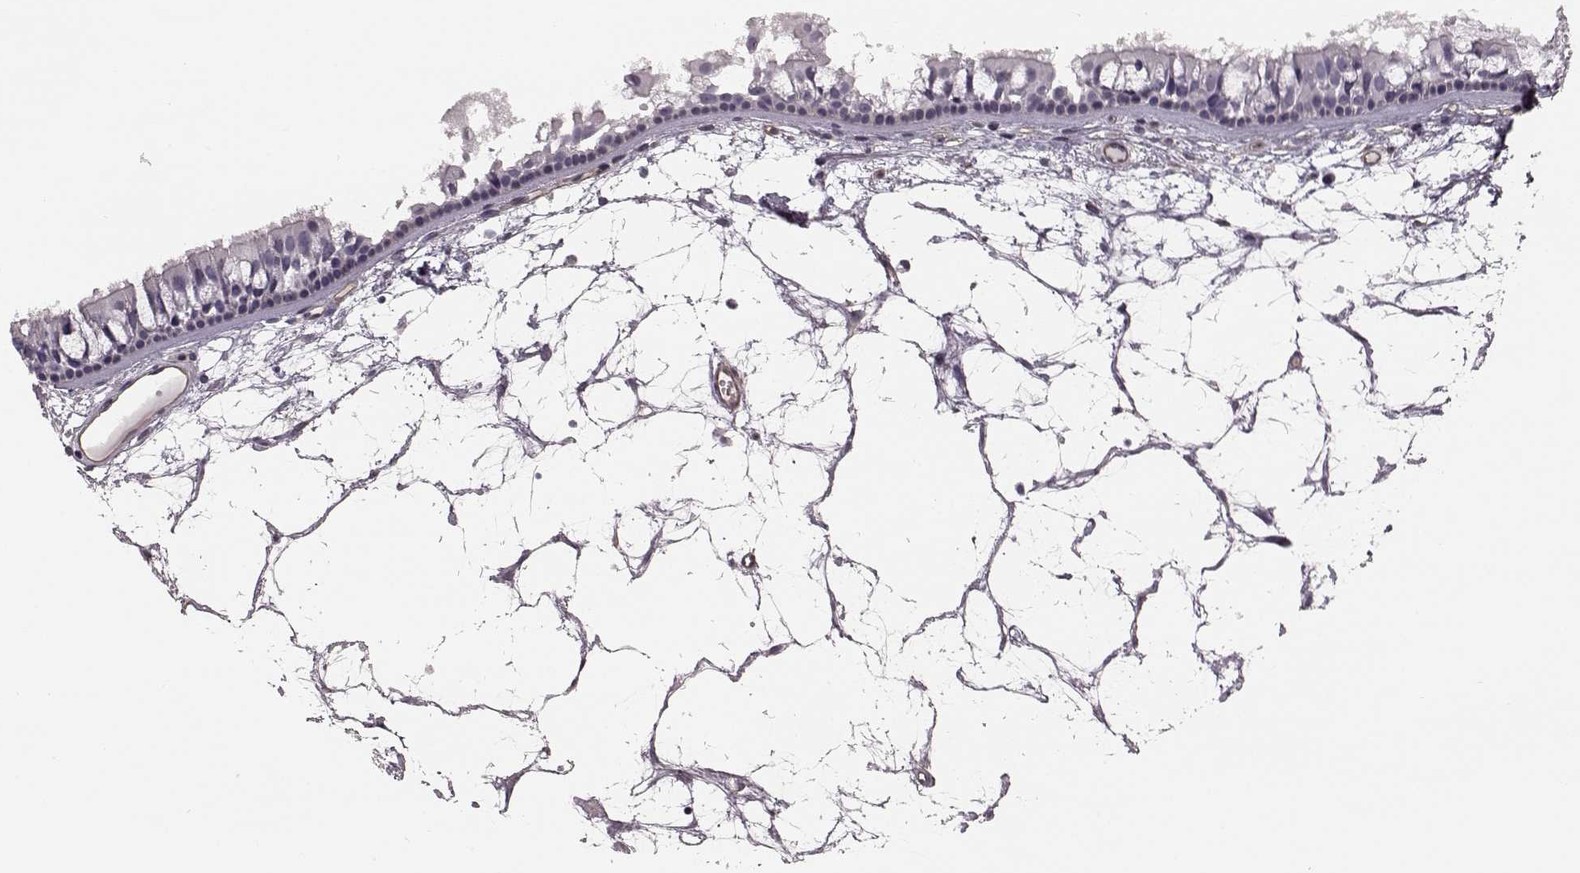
{"staining": {"intensity": "negative", "quantity": "none", "location": "none"}, "tissue": "nasopharynx", "cell_type": "Respiratory epithelial cells", "image_type": "normal", "snomed": [{"axis": "morphology", "description": "Normal tissue, NOS"}, {"axis": "topography", "description": "Nasopharynx"}], "caption": "Immunohistochemistry (IHC) of benign nasopharynx demonstrates no expression in respiratory epithelial cells.", "gene": "EIF4E1B", "patient": {"sex": "female", "age": 68}}